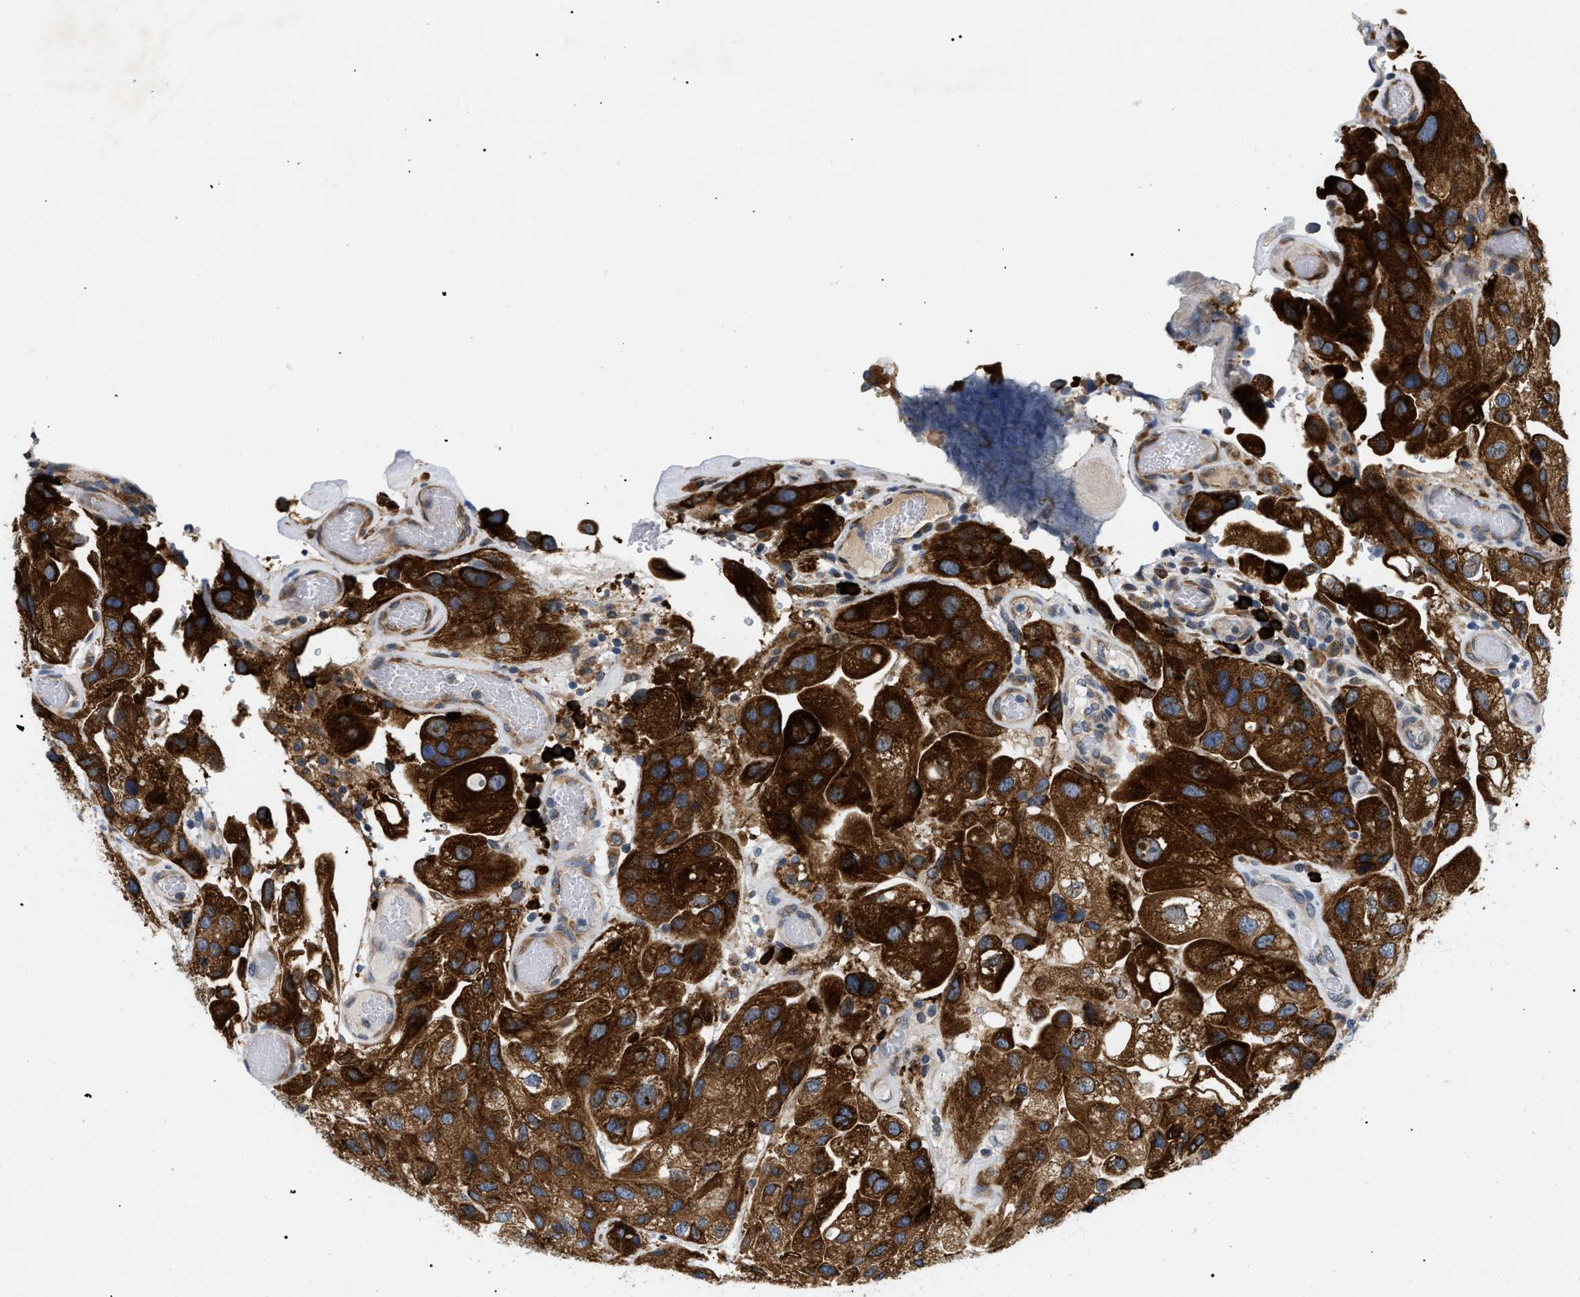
{"staining": {"intensity": "strong", "quantity": ">75%", "location": "cytoplasmic/membranous"}, "tissue": "urothelial cancer", "cell_type": "Tumor cells", "image_type": "cancer", "snomed": [{"axis": "morphology", "description": "Urothelial carcinoma, High grade"}, {"axis": "topography", "description": "Urinary bladder"}], "caption": "Protein staining of urothelial cancer tissue demonstrates strong cytoplasmic/membranous expression in about >75% of tumor cells.", "gene": "DERL1", "patient": {"sex": "female", "age": 64}}